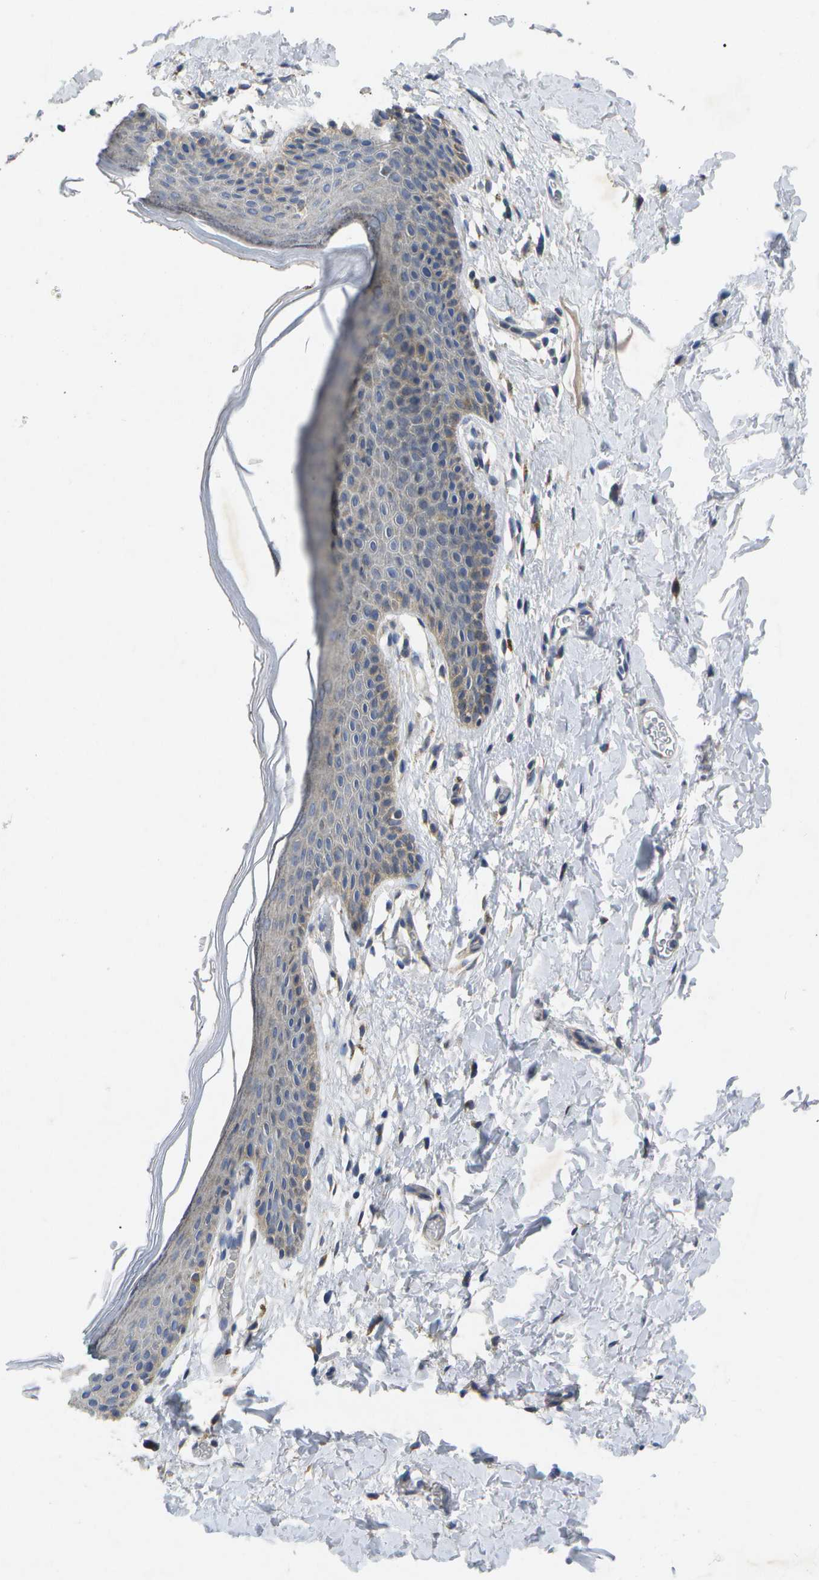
{"staining": {"intensity": "weak", "quantity": "<25%", "location": "cytoplasmic/membranous"}, "tissue": "skin", "cell_type": "Epidermal cells", "image_type": "normal", "snomed": [{"axis": "morphology", "description": "Normal tissue, NOS"}, {"axis": "topography", "description": "Adipose tissue"}, {"axis": "topography", "description": "Vascular tissue"}, {"axis": "topography", "description": "Anal"}, {"axis": "topography", "description": "Peripheral nerve tissue"}], "caption": "Histopathology image shows no significant protein staining in epidermal cells of benign skin. (DAB immunohistochemistry (IHC) visualized using brightfield microscopy, high magnification).", "gene": "KDELR1", "patient": {"sex": "female", "age": 54}}